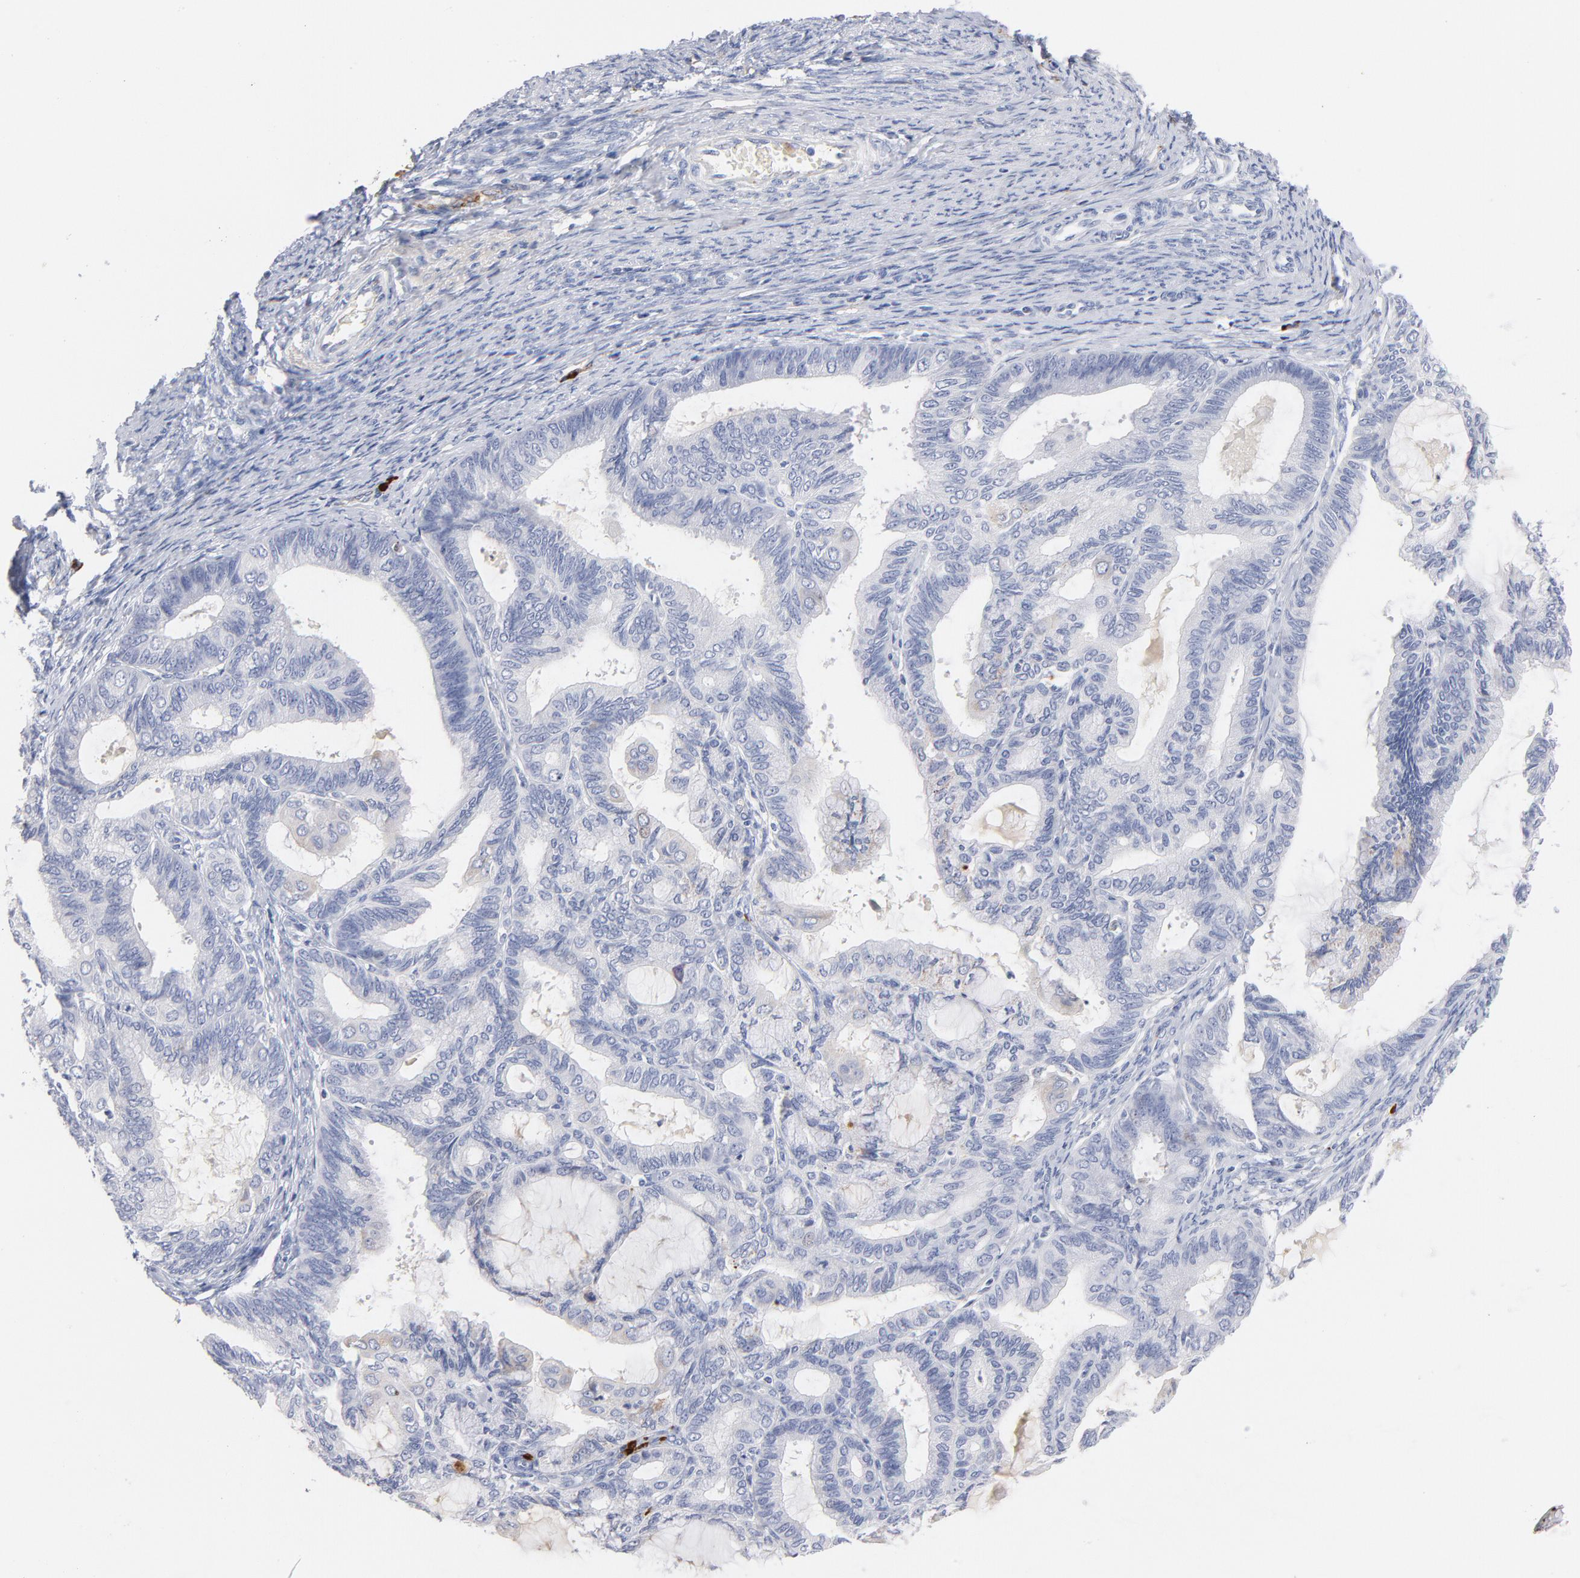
{"staining": {"intensity": "negative", "quantity": "none", "location": "none"}, "tissue": "endometrial cancer", "cell_type": "Tumor cells", "image_type": "cancer", "snomed": [{"axis": "morphology", "description": "Adenocarcinoma, NOS"}, {"axis": "topography", "description": "Endometrium"}], "caption": "Immunohistochemistry (IHC) histopathology image of neoplastic tissue: human adenocarcinoma (endometrial) stained with DAB demonstrates no significant protein positivity in tumor cells.", "gene": "PLAT", "patient": {"sex": "female", "age": 63}}